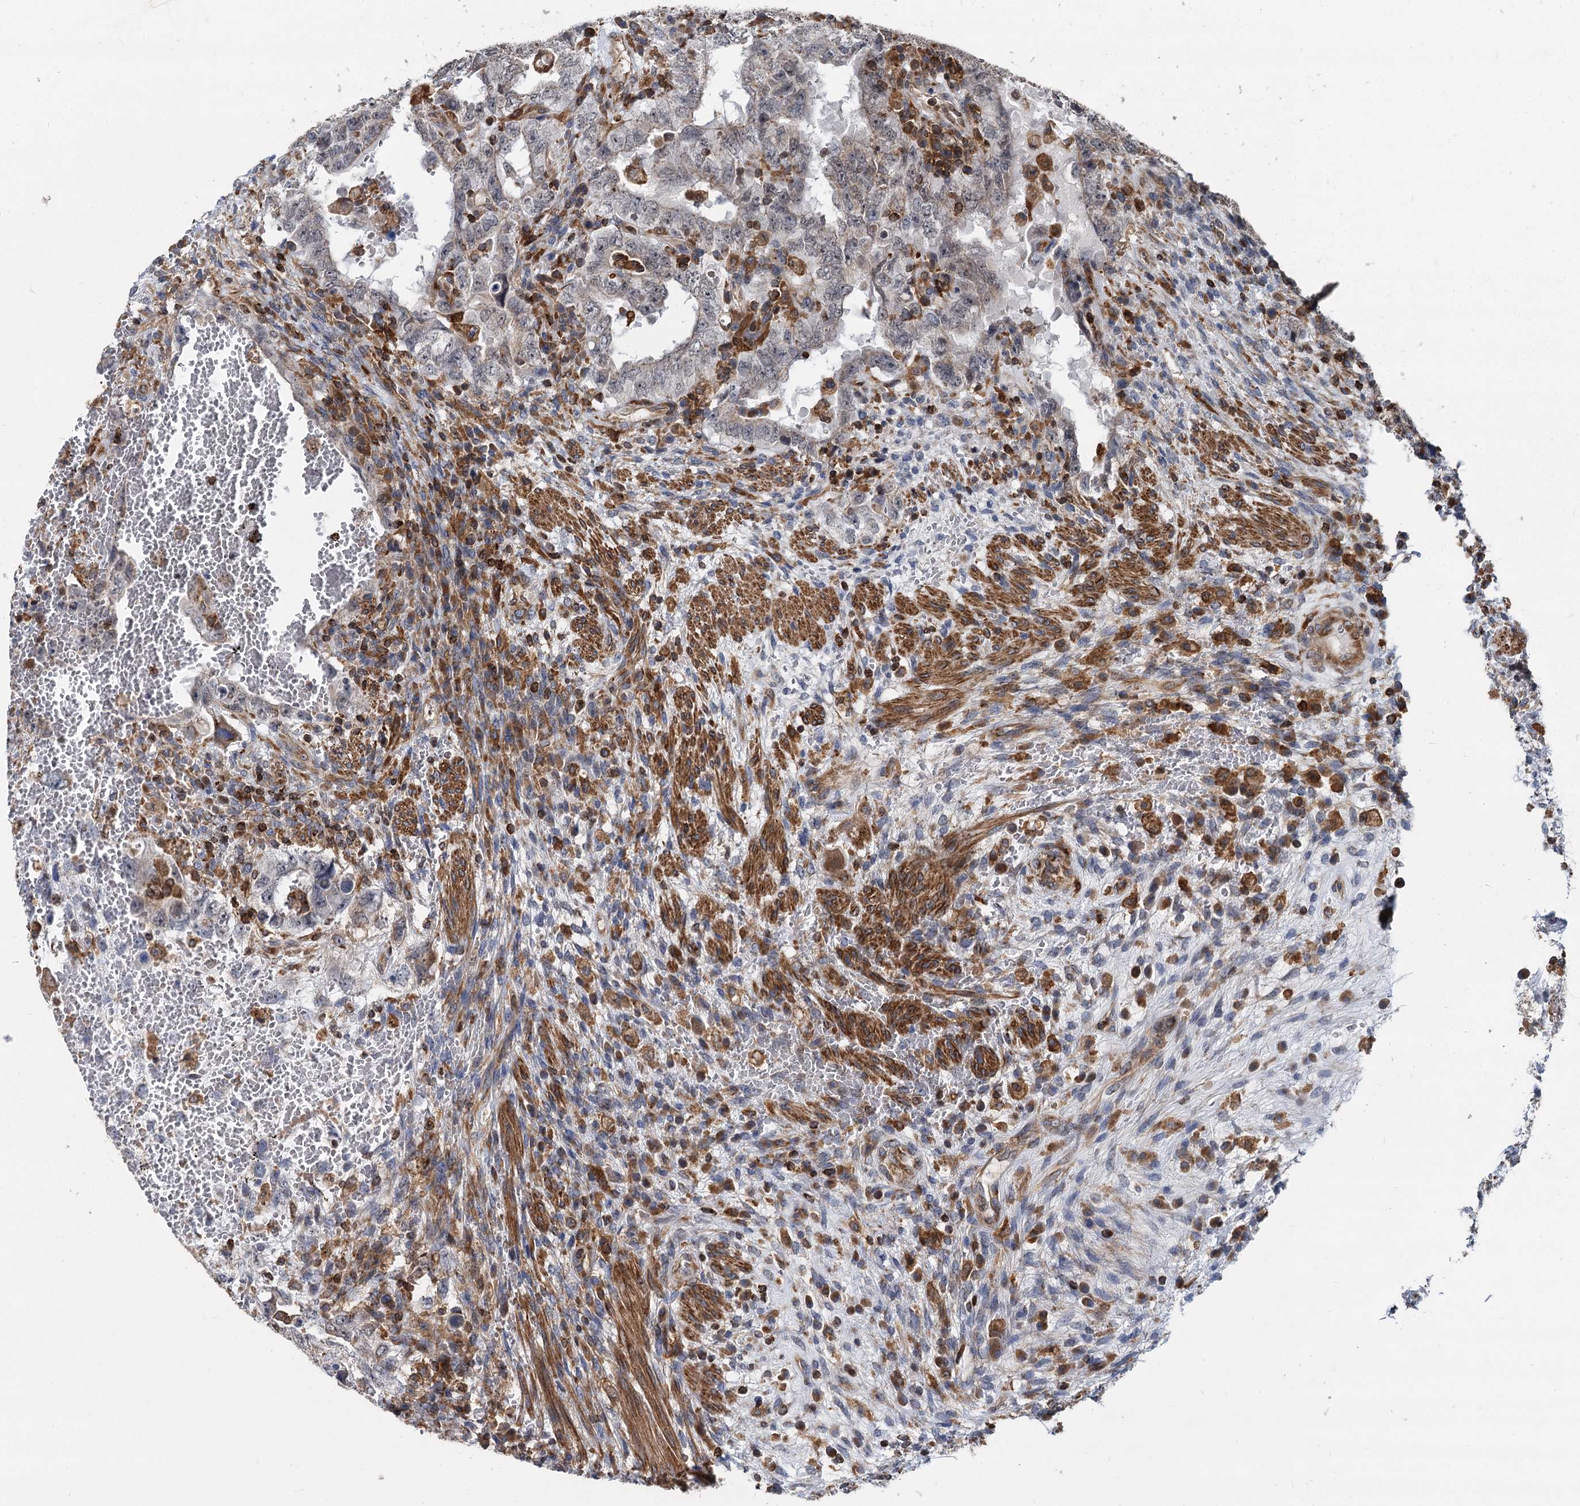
{"staining": {"intensity": "negative", "quantity": "none", "location": "none"}, "tissue": "testis cancer", "cell_type": "Tumor cells", "image_type": "cancer", "snomed": [{"axis": "morphology", "description": "Carcinoma, Embryonal, NOS"}, {"axis": "topography", "description": "Testis"}], "caption": "Immunohistochemistry (IHC) of human testis cancer exhibits no expression in tumor cells.", "gene": "STIM1", "patient": {"sex": "male", "age": 26}}